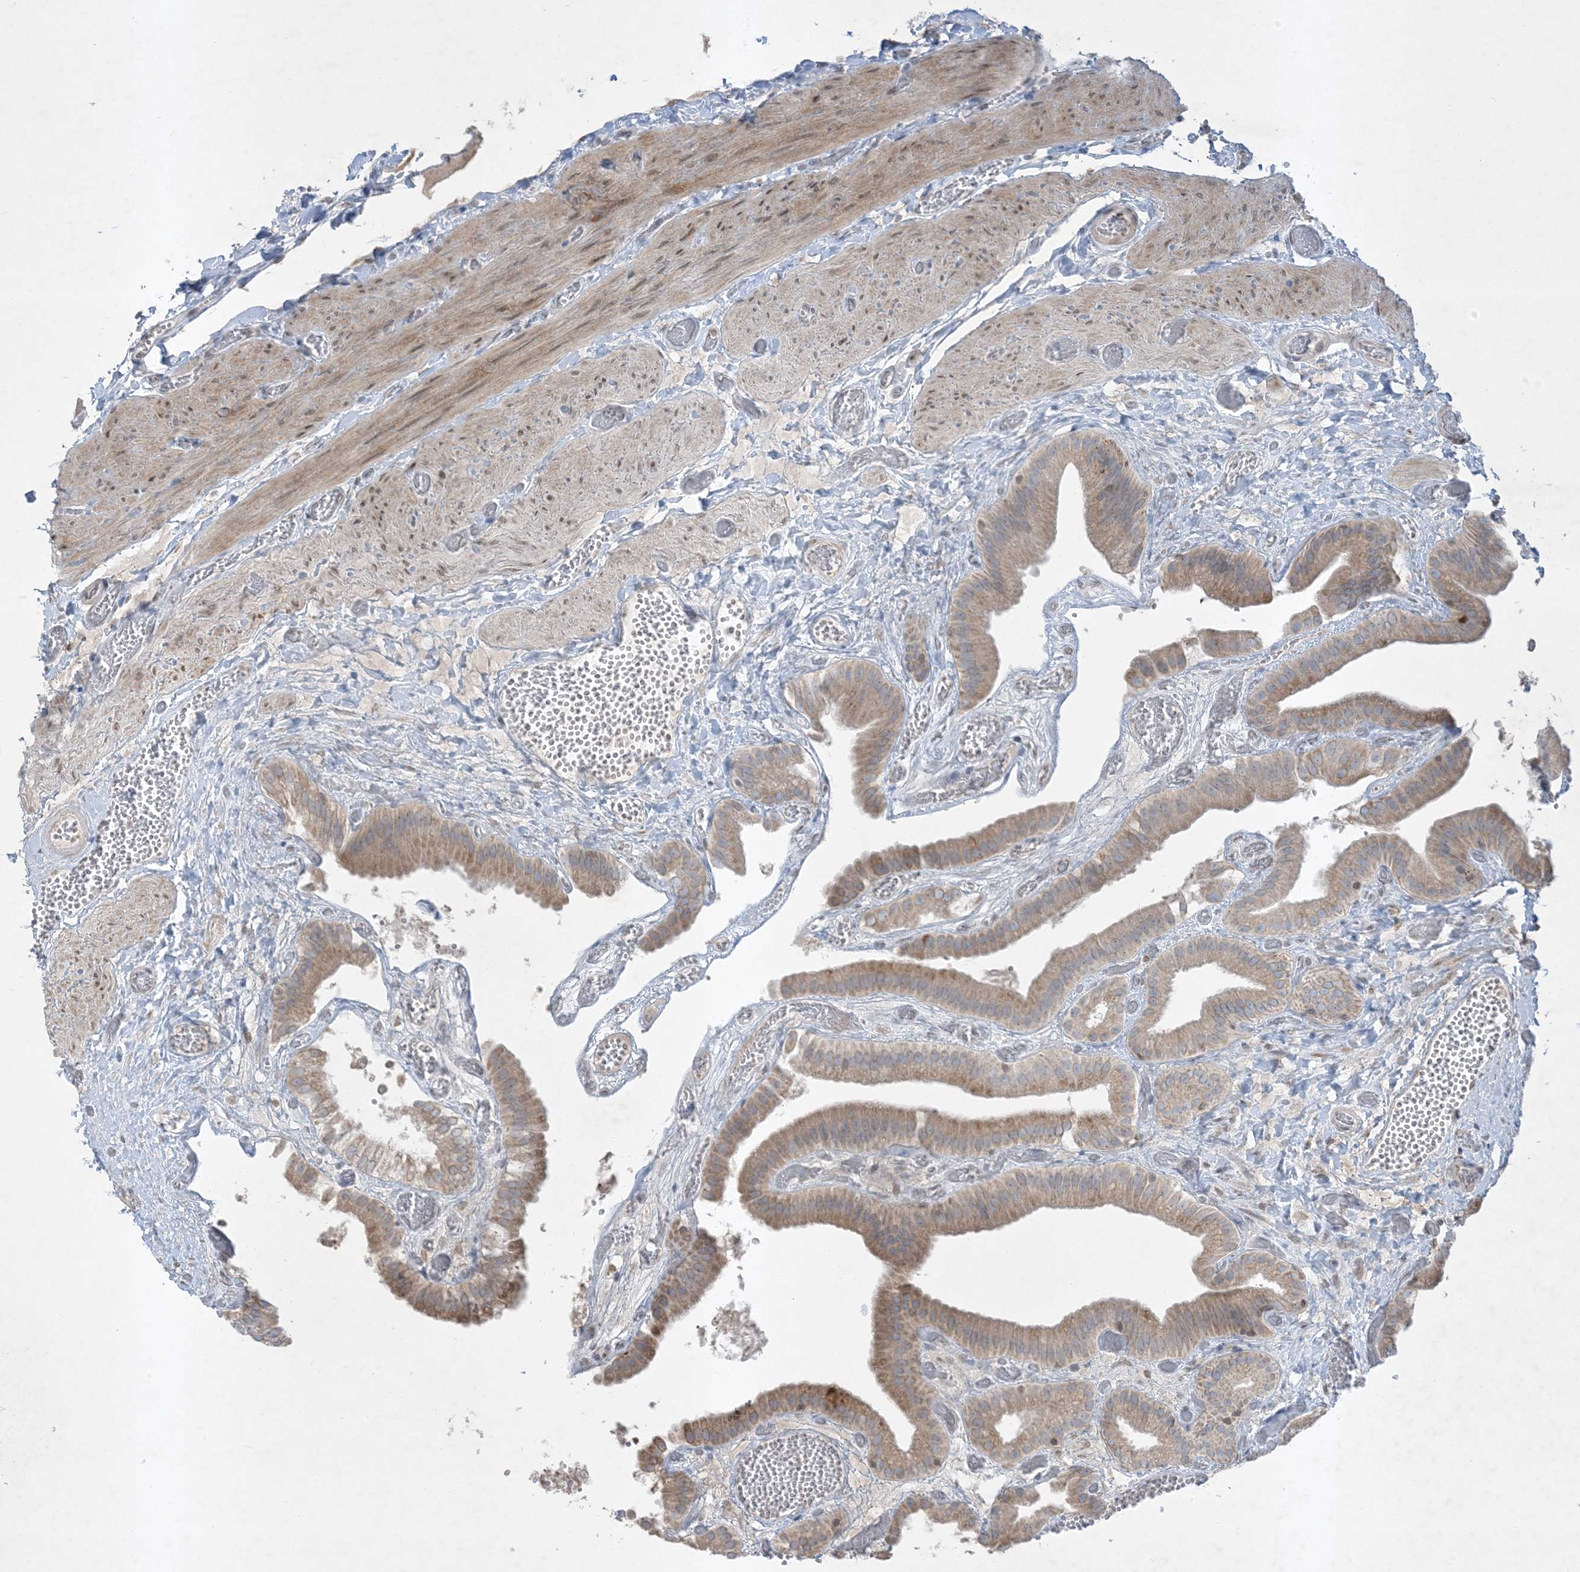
{"staining": {"intensity": "moderate", "quantity": ">75%", "location": "cytoplasmic/membranous"}, "tissue": "gallbladder", "cell_type": "Glandular cells", "image_type": "normal", "snomed": [{"axis": "morphology", "description": "Normal tissue, NOS"}, {"axis": "topography", "description": "Gallbladder"}], "caption": "A high-resolution micrograph shows immunohistochemistry (IHC) staining of normal gallbladder, which demonstrates moderate cytoplasmic/membranous staining in about >75% of glandular cells. (DAB (3,3'-diaminobenzidine) = brown stain, brightfield microscopy at high magnification).", "gene": "FNDC1", "patient": {"sex": "female", "age": 64}}